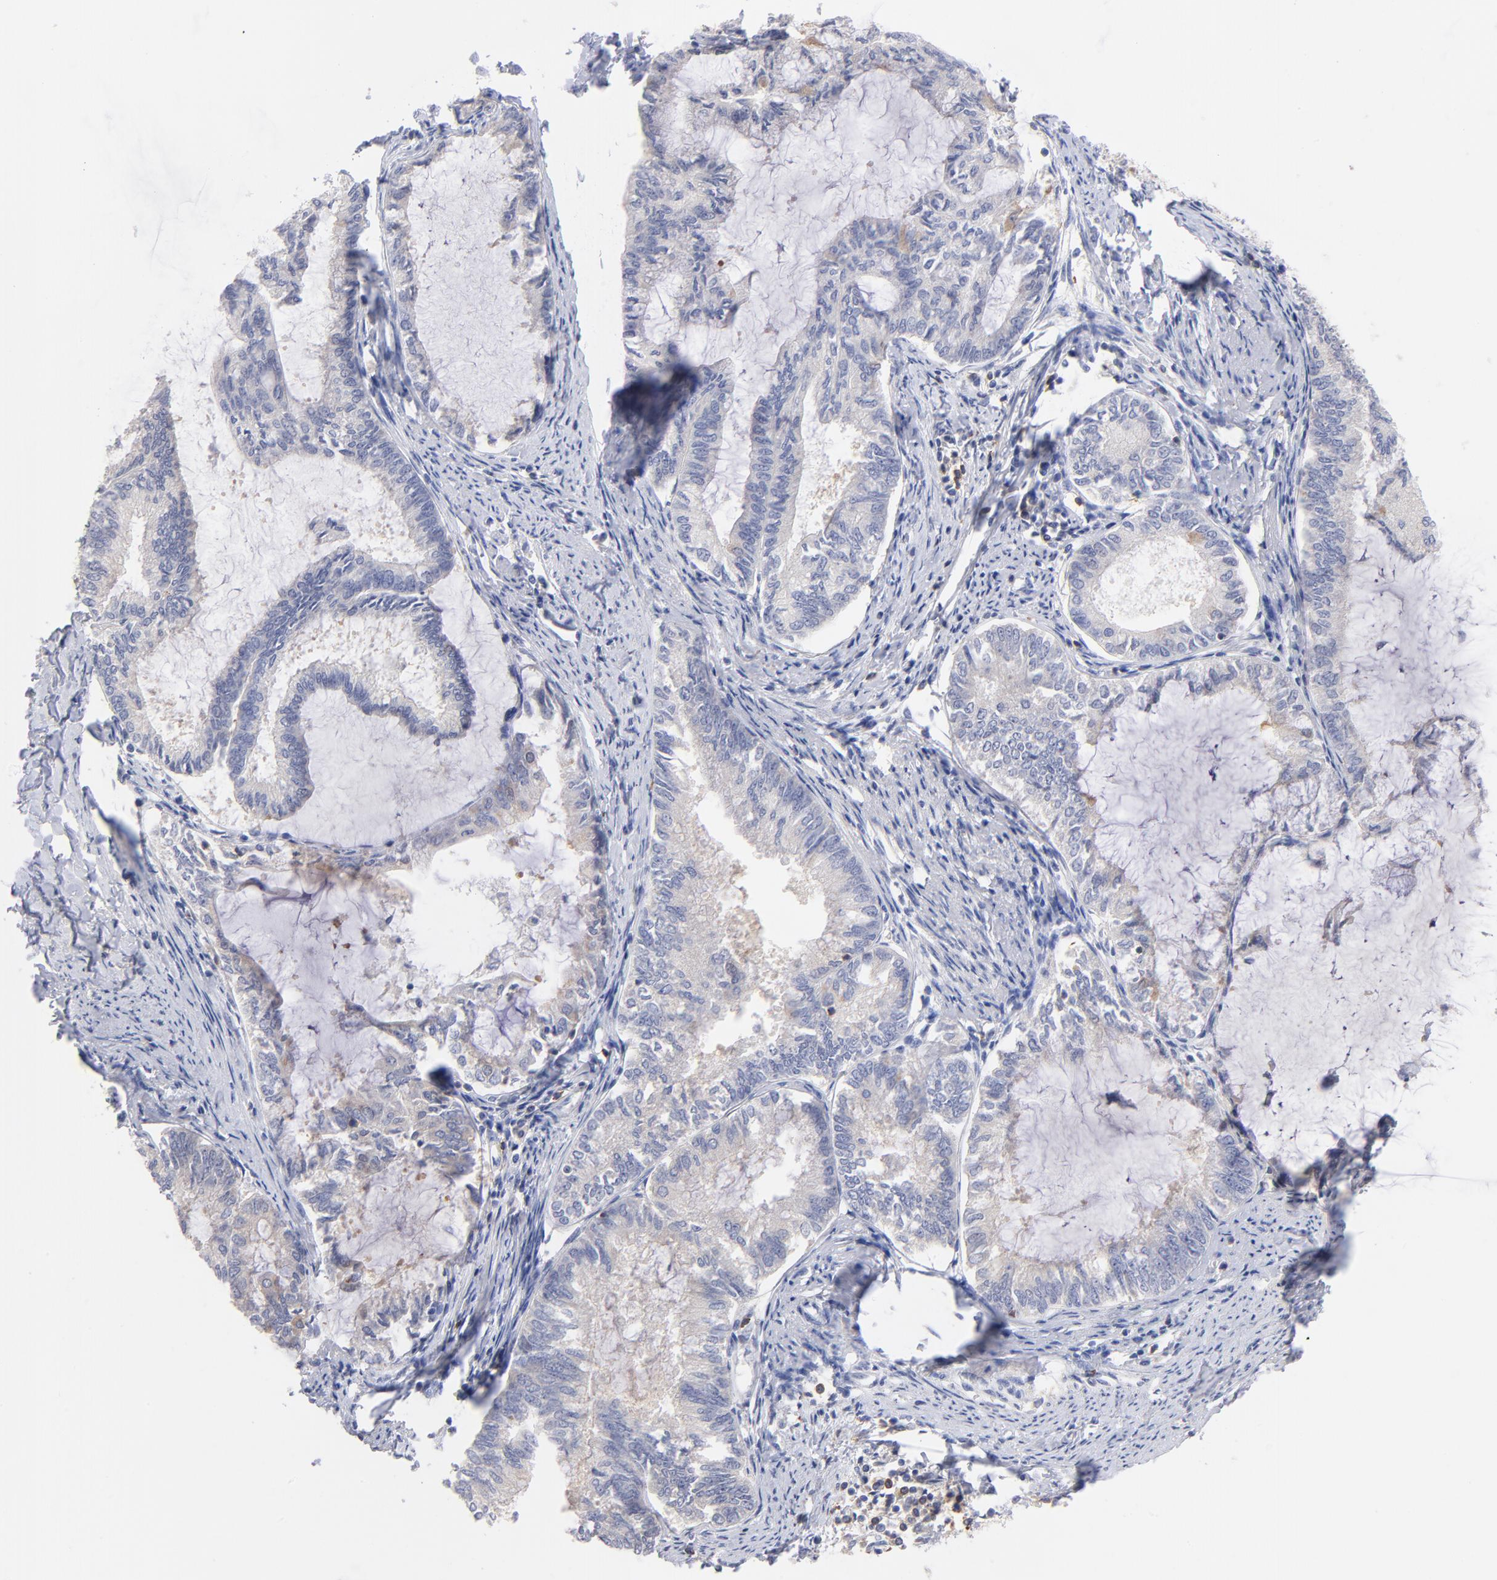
{"staining": {"intensity": "negative", "quantity": "none", "location": "none"}, "tissue": "endometrial cancer", "cell_type": "Tumor cells", "image_type": "cancer", "snomed": [{"axis": "morphology", "description": "Adenocarcinoma, NOS"}, {"axis": "topography", "description": "Endometrium"}], "caption": "Tumor cells are negative for brown protein staining in endometrial cancer.", "gene": "KREMEN2", "patient": {"sex": "female", "age": 86}}